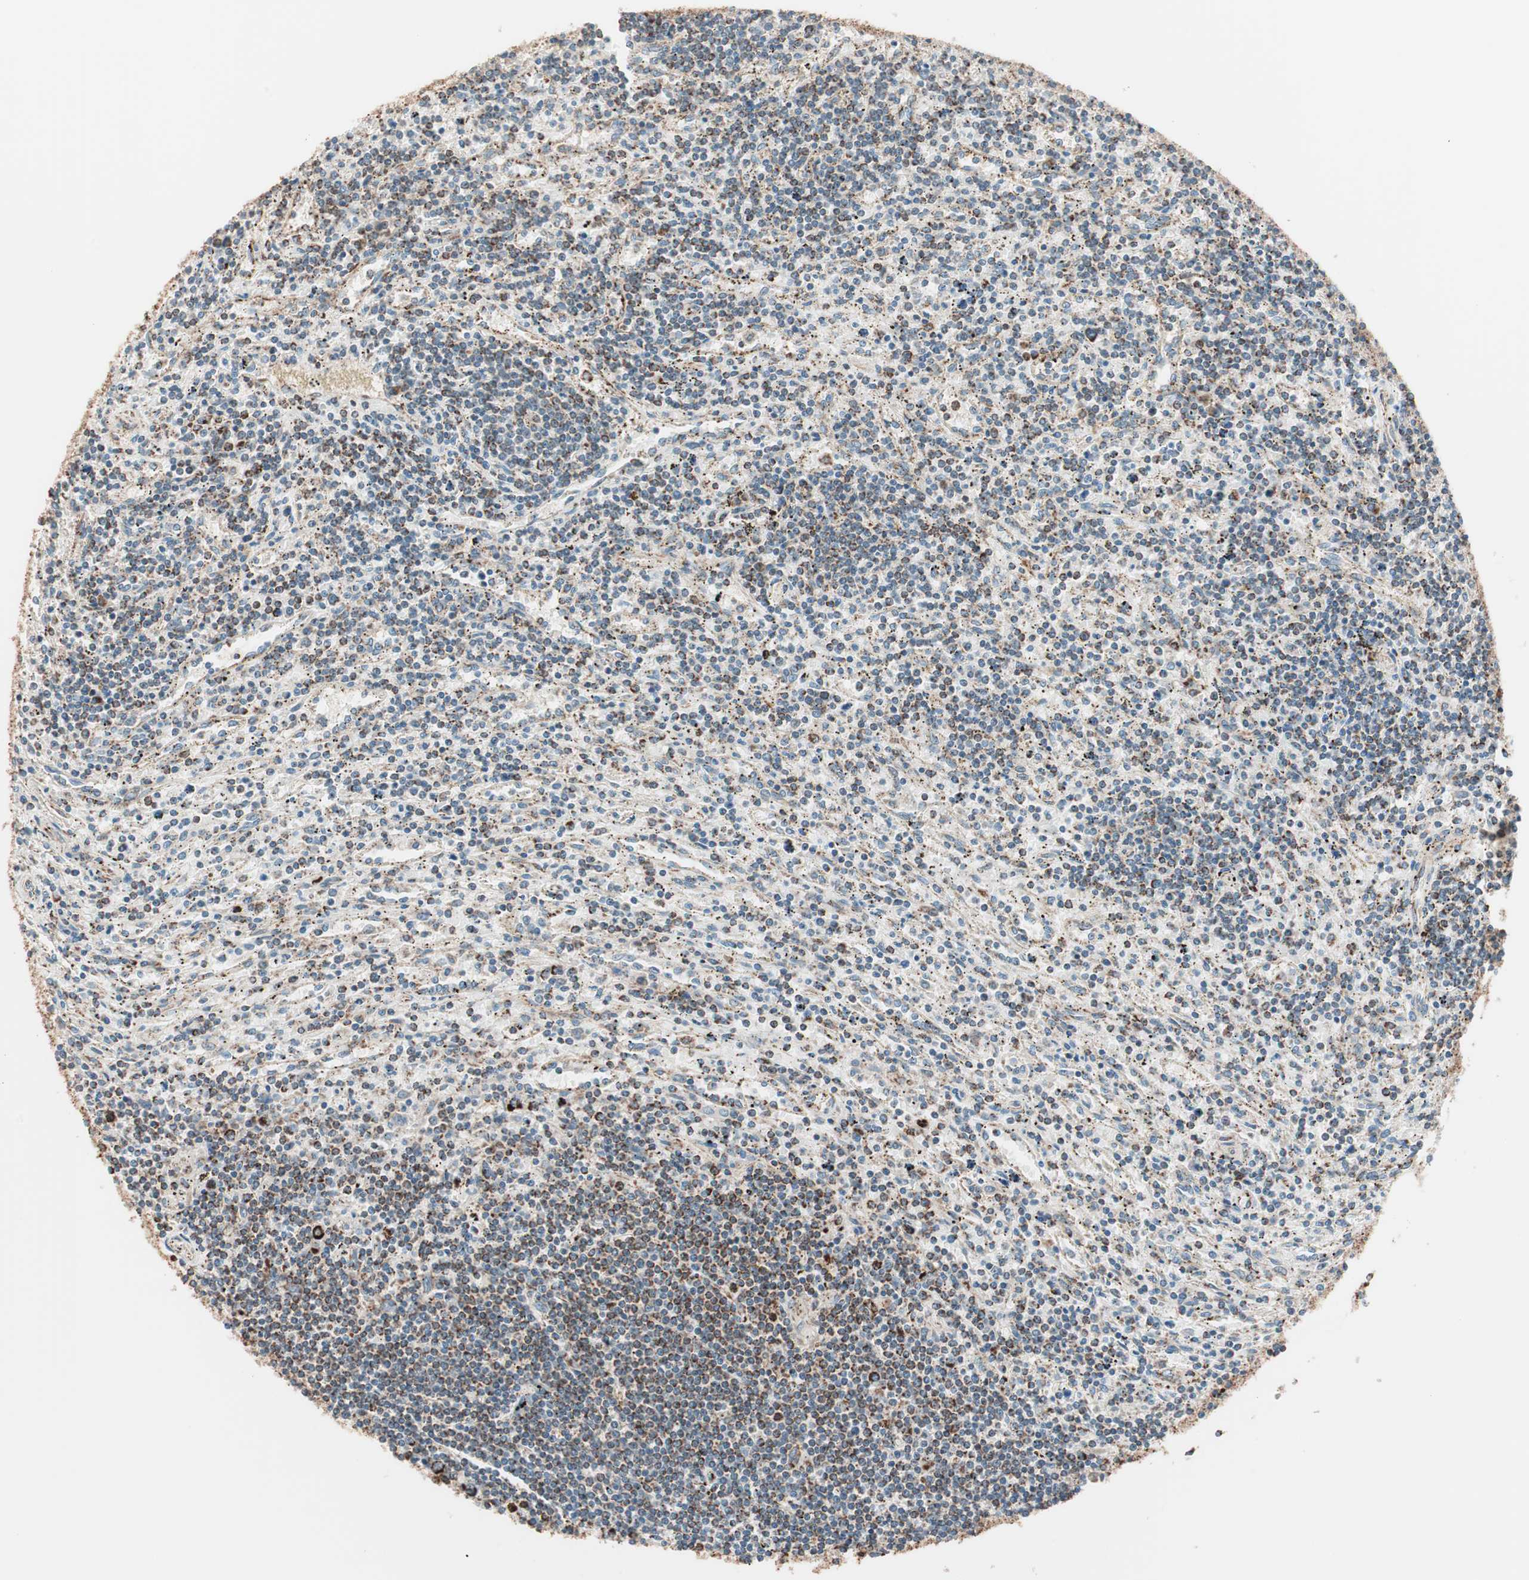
{"staining": {"intensity": "strong", "quantity": "25%-75%", "location": "cytoplasmic/membranous"}, "tissue": "lymphoma", "cell_type": "Tumor cells", "image_type": "cancer", "snomed": [{"axis": "morphology", "description": "Malignant lymphoma, non-Hodgkin's type, Low grade"}, {"axis": "topography", "description": "Spleen"}], "caption": "Low-grade malignant lymphoma, non-Hodgkin's type stained for a protein shows strong cytoplasmic/membranous positivity in tumor cells. The protein is shown in brown color, while the nuclei are stained blue.", "gene": "TOMM22", "patient": {"sex": "male", "age": 76}}